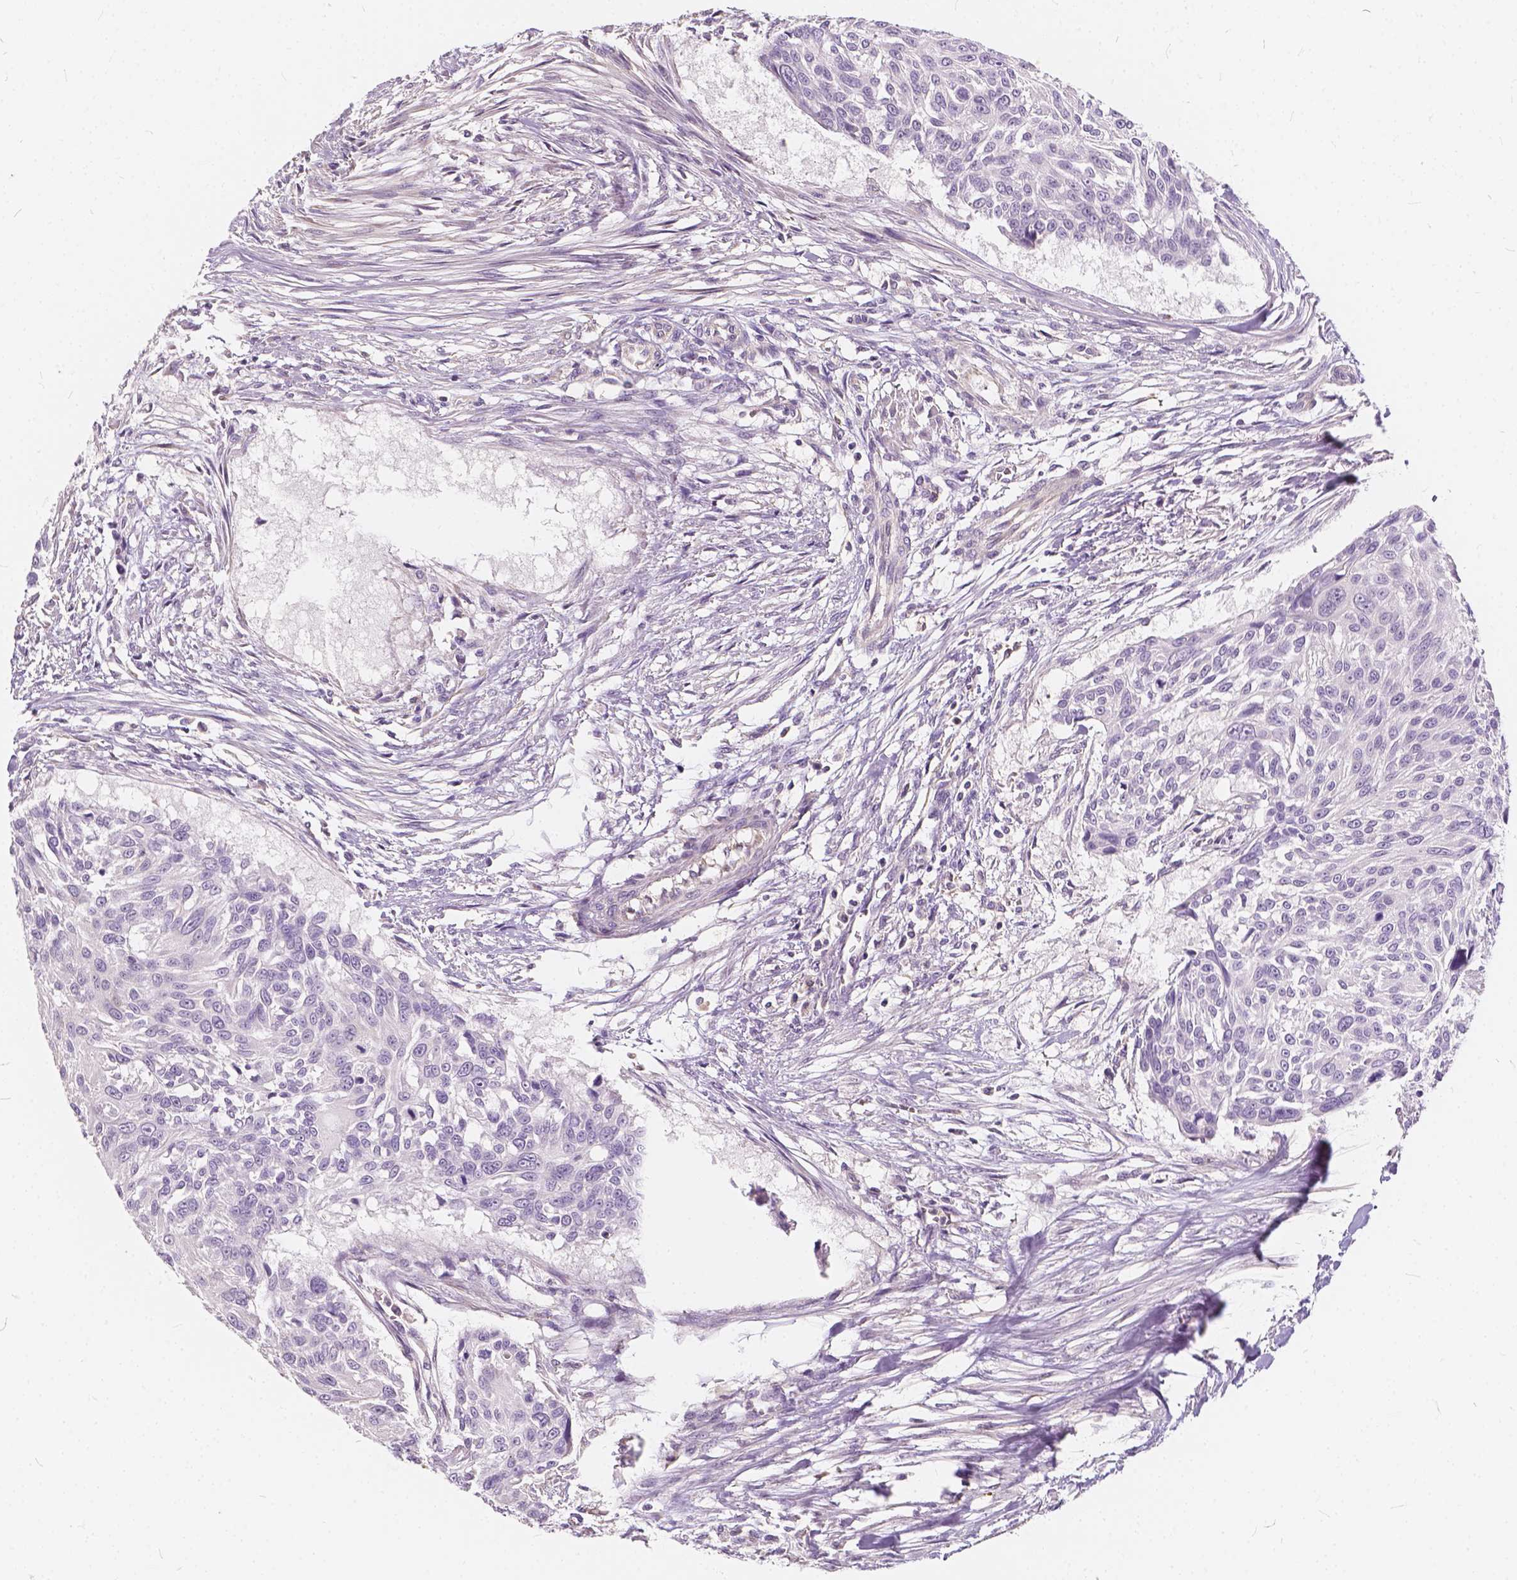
{"staining": {"intensity": "negative", "quantity": "none", "location": "none"}, "tissue": "urothelial cancer", "cell_type": "Tumor cells", "image_type": "cancer", "snomed": [{"axis": "morphology", "description": "Urothelial carcinoma, NOS"}, {"axis": "topography", "description": "Urinary bladder"}], "caption": "This is a histopathology image of immunohistochemistry (IHC) staining of urothelial cancer, which shows no expression in tumor cells. The staining was performed using DAB (3,3'-diaminobenzidine) to visualize the protein expression in brown, while the nuclei were stained in blue with hematoxylin (Magnification: 20x).", "gene": "KIAA0513", "patient": {"sex": "male", "age": 55}}